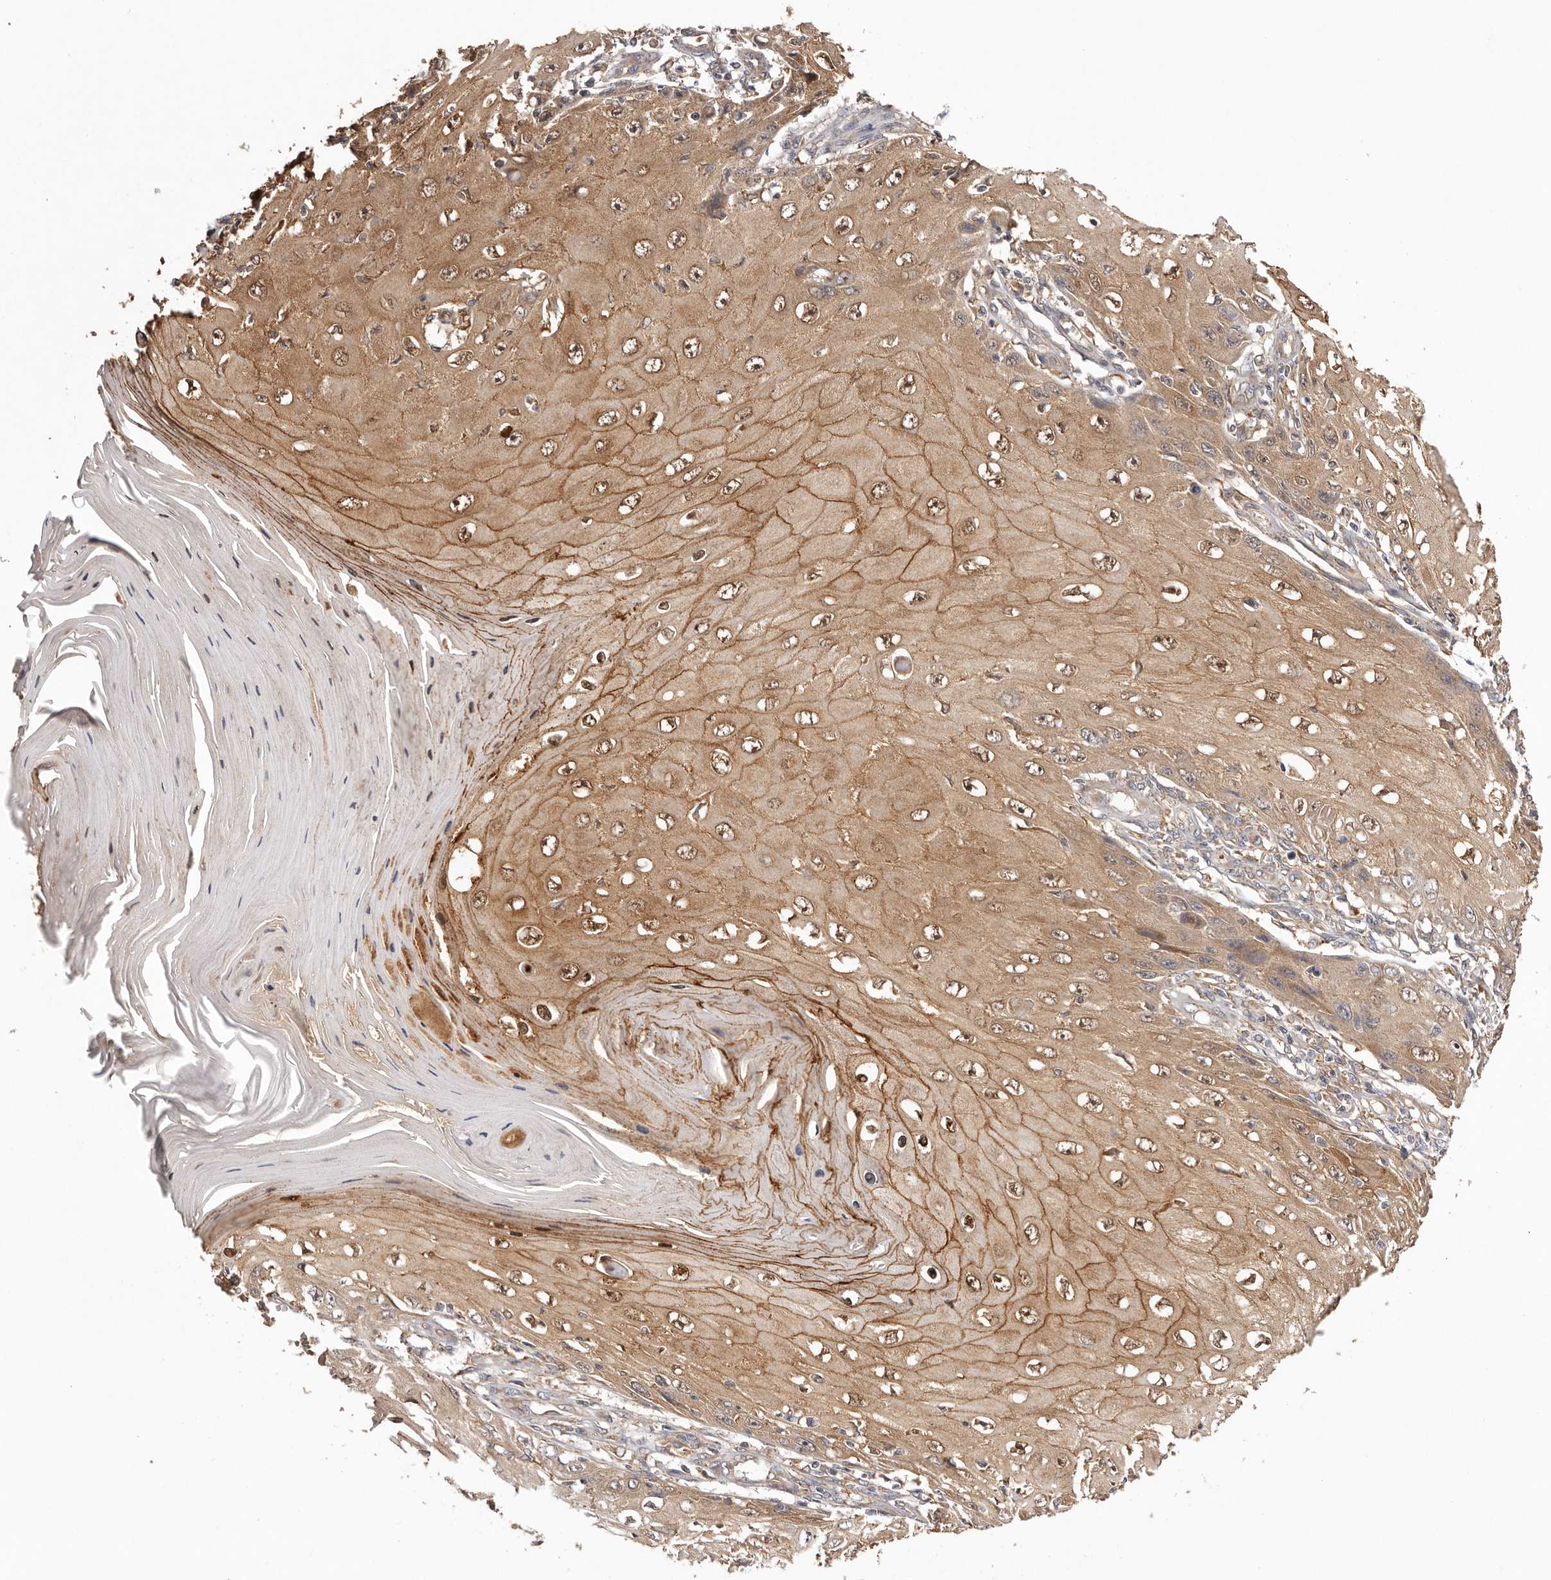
{"staining": {"intensity": "moderate", "quantity": ">75%", "location": "cytoplasmic/membranous,nuclear"}, "tissue": "skin cancer", "cell_type": "Tumor cells", "image_type": "cancer", "snomed": [{"axis": "morphology", "description": "Squamous cell carcinoma, NOS"}, {"axis": "topography", "description": "Skin"}], "caption": "A high-resolution image shows IHC staining of skin cancer, which displays moderate cytoplasmic/membranous and nuclear staining in approximately >75% of tumor cells.", "gene": "UBR2", "patient": {"sex": "female", "age": 73}}